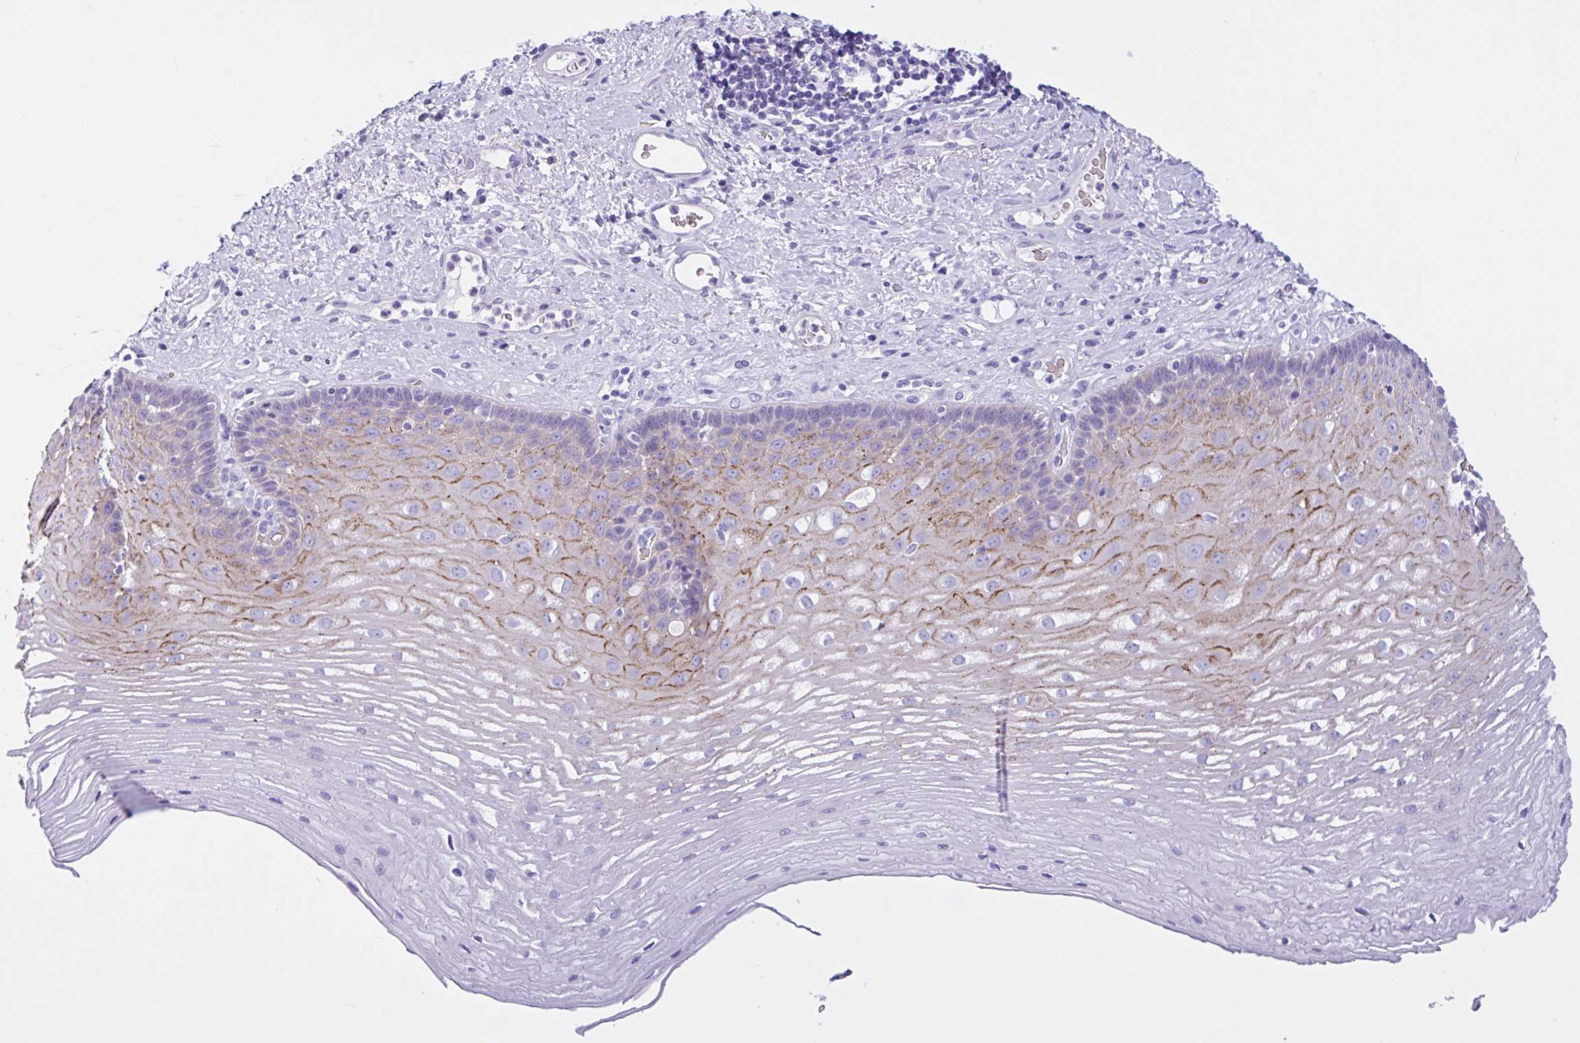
{"staining": {"intensity": "moderate", "quantity": "<25%", "location": "cytoplasmic/membranous"}, "tissue": "esophagus", "cell_type": "Squamous epithelial cells", "image_type": "normal", "snomed": [{"axis": "morphology", "description": "Normal tissue, NOS"}, {"axis": "topography", "description": "Esophagus"}], "caption": "Immunohistochemical staining of normal human esophagus exhibits low levels of moderate cytoplasmic/membranous expression in approximately <25% of squamous epithelial cells.", "gene": "TMEM79", "patient": {"sex": "male", "age": 62}}